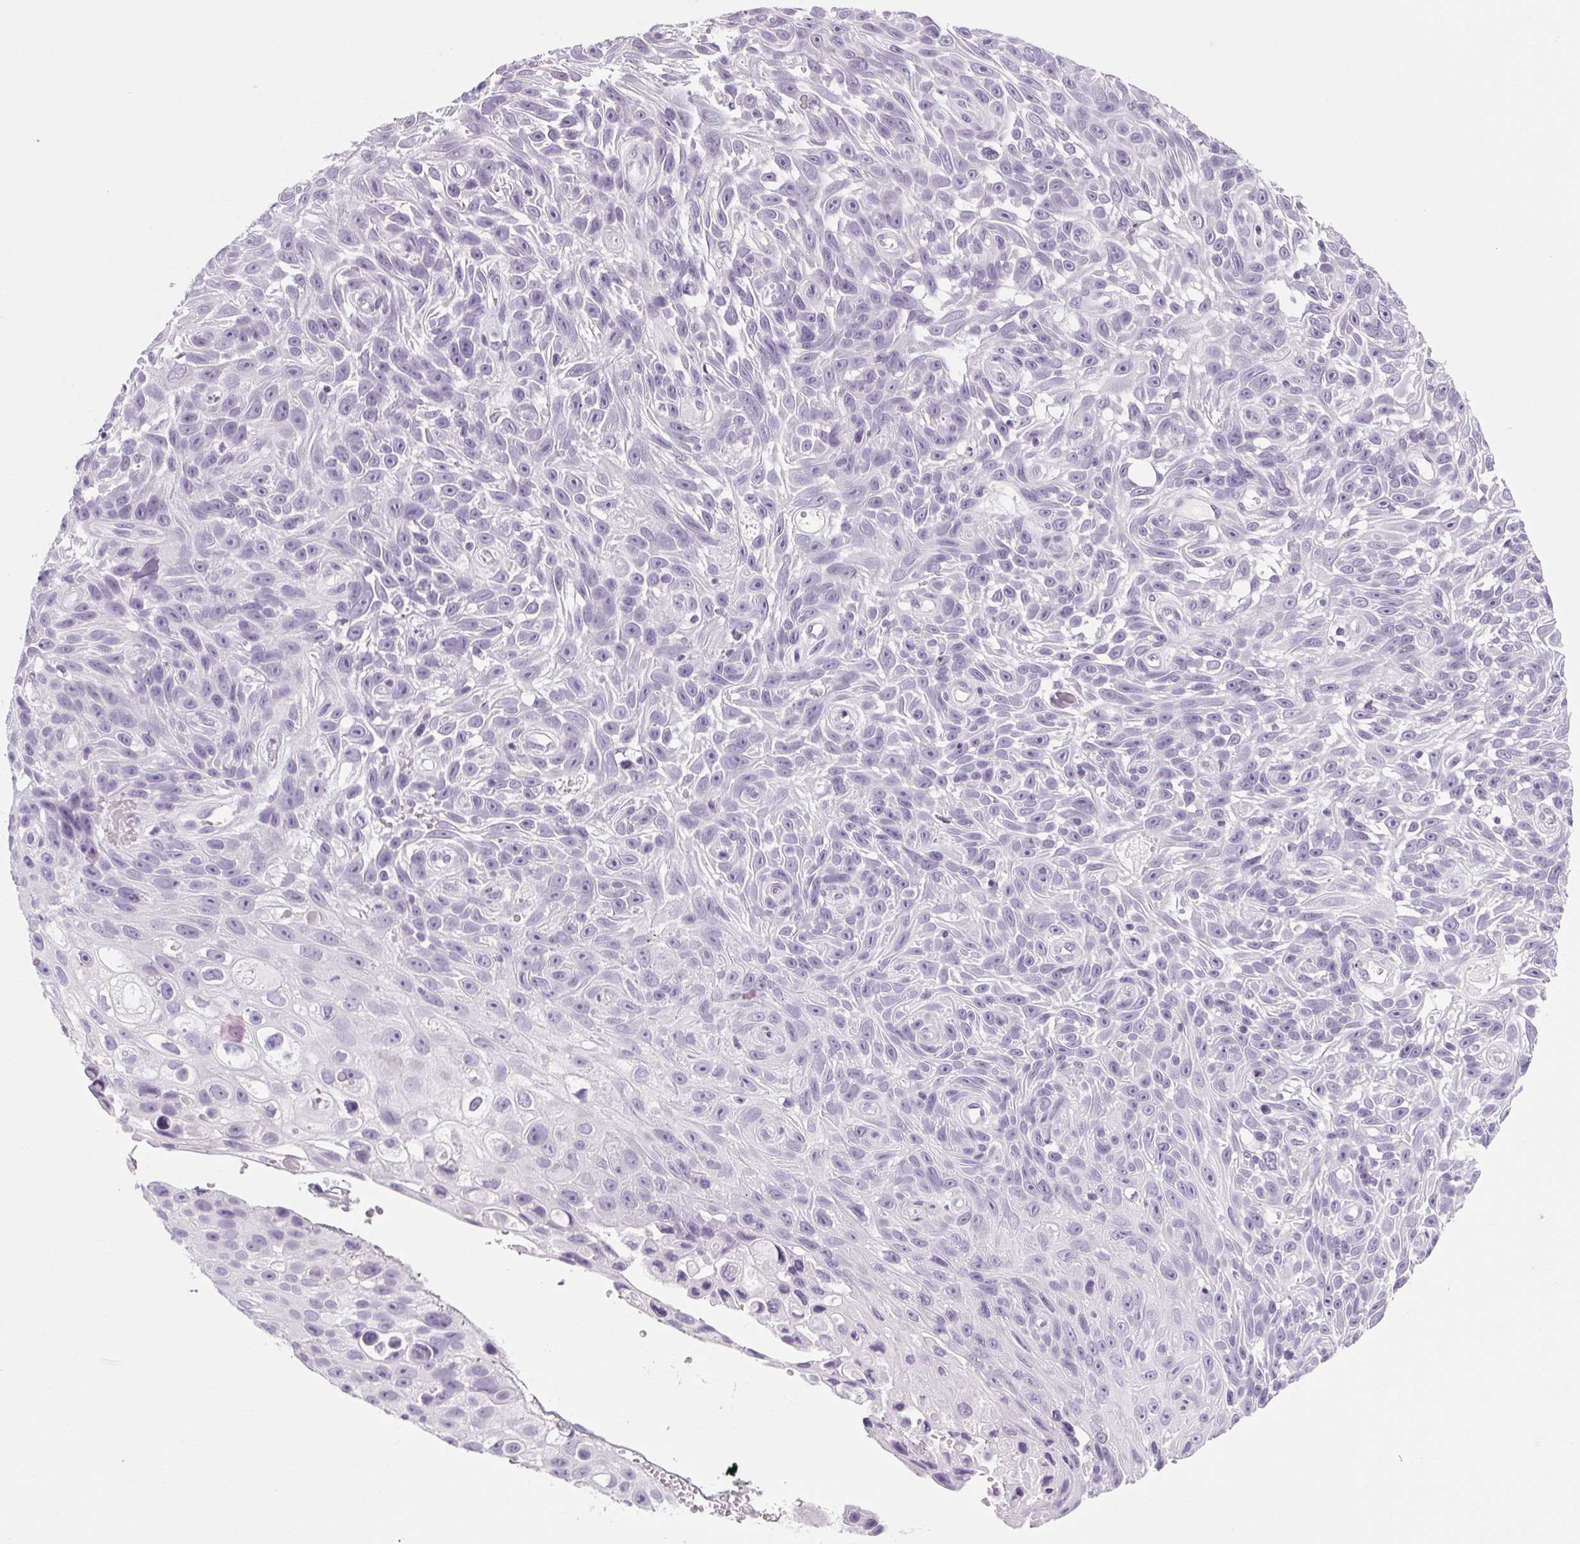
{"staining": {"intensity": "negative", "quantity": "none", "location": "none"}, "tissue": "skin cancer", "cell_type": "Tumor cells", "image_type": "cancer", "snomed": [{"axis": "morphology", "description": "Squamous cell carcinoma, NOS"}, {"axis": "topography", "description": "Skin"}], "caption": "DAB immunohistochemical staining of human skin cancer (squamous cell carcinoma) demonstrates no significant positivity in tumor cells.", "gene": "POMC", "patient": {"sex": "male", "age": 82}}